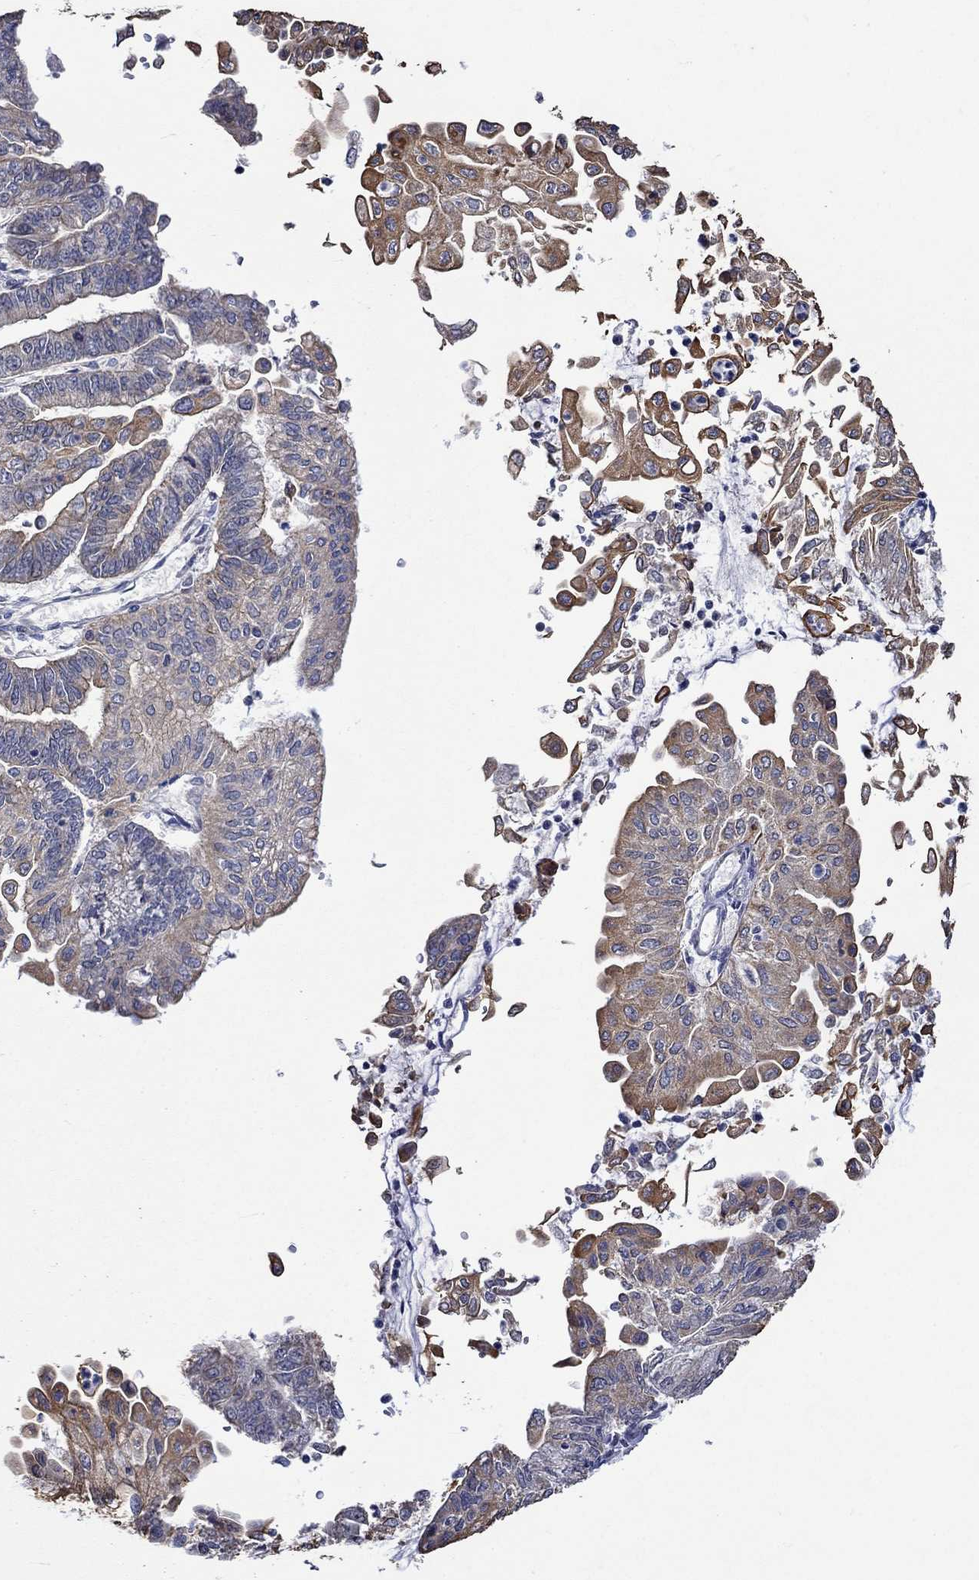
{"staining": {"intensity": "moderate", "quantity": ">75%", "location": "cytoplasmic/membranous"}, "tissue": "endometrial cancer", "cell_type": "Tumor cells", "image_type": "cancer", "snomed": [{"axis": "morphology", "description": "Adenocarcinoma, NOS"}, {"axis": "topography", "description": "Endometrium"}], "caption": "IHC of human endometrial cancer (adenocarcinoma) exhibits medium levels of moderate cytoplasmic/membranous positivity in about >75% of tumor cells.", "gene": "DDX3Y", "patient": {"sex": "female", "age": 55}}